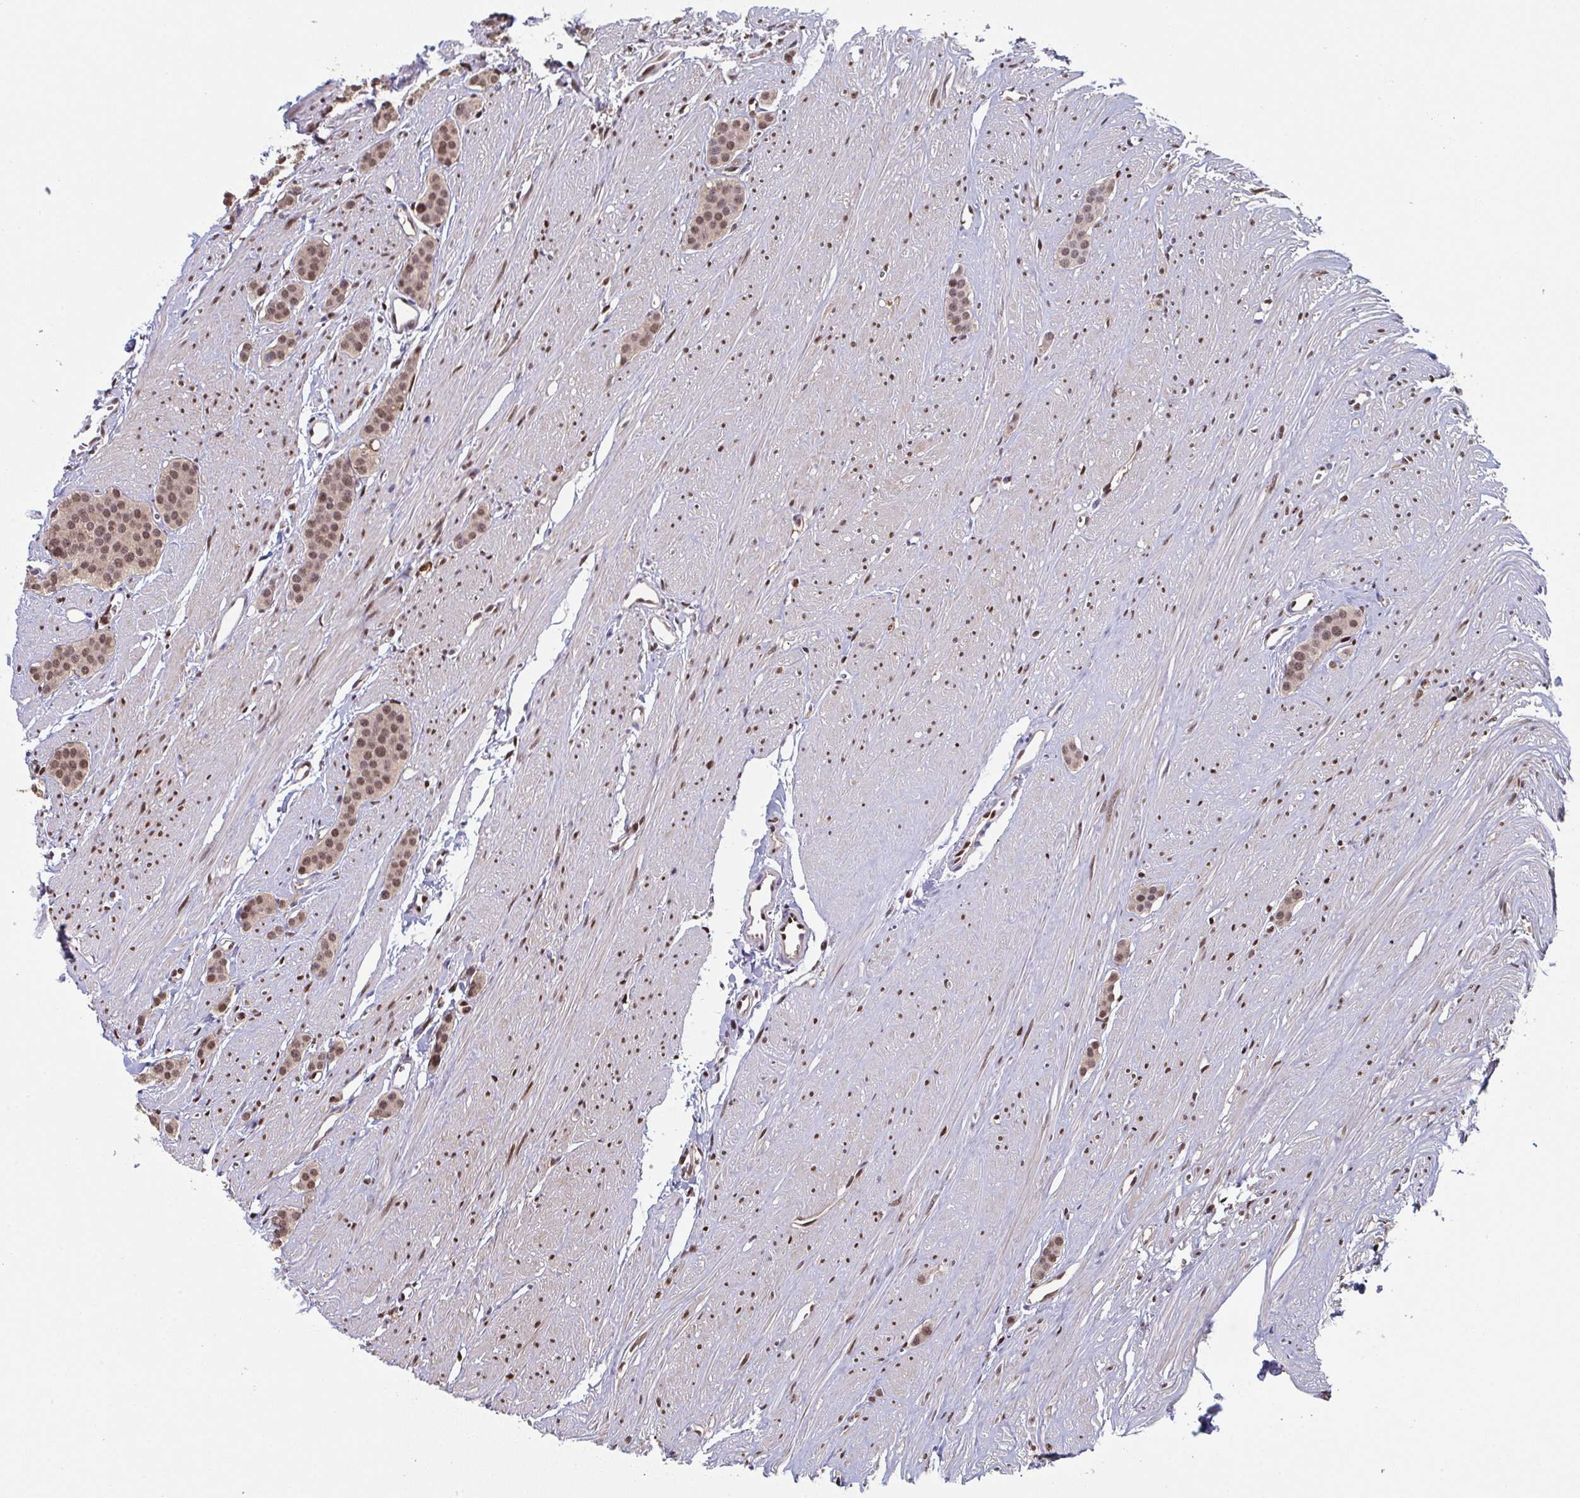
{"staining": {"intensity": "moderate", "quantity": "25%-75%", "location": "nuclear"}, "tissue": "carcinoid", "cell_type": "Tumor cells", "image_type": "cancer", "snomed": [{"axis": "morphology", "description": "Carcinoid, malignant, NOS"}, {"axis": "topography", "description": "Small intestine"}], "caption": "Immunohistochemistry (IHC) staining of malignant carcinoid, which reveals medium levels of moderate nuclear expression in about 25%-75% of tumor cells indicating moderate nuclear protein positivity. The staining was performed using DAB (brown) for protein detection and nuclei were counterstained in hematoxylin (blue).", "gene": "ACD", "patient": {"sex": "male", "age": 60}}